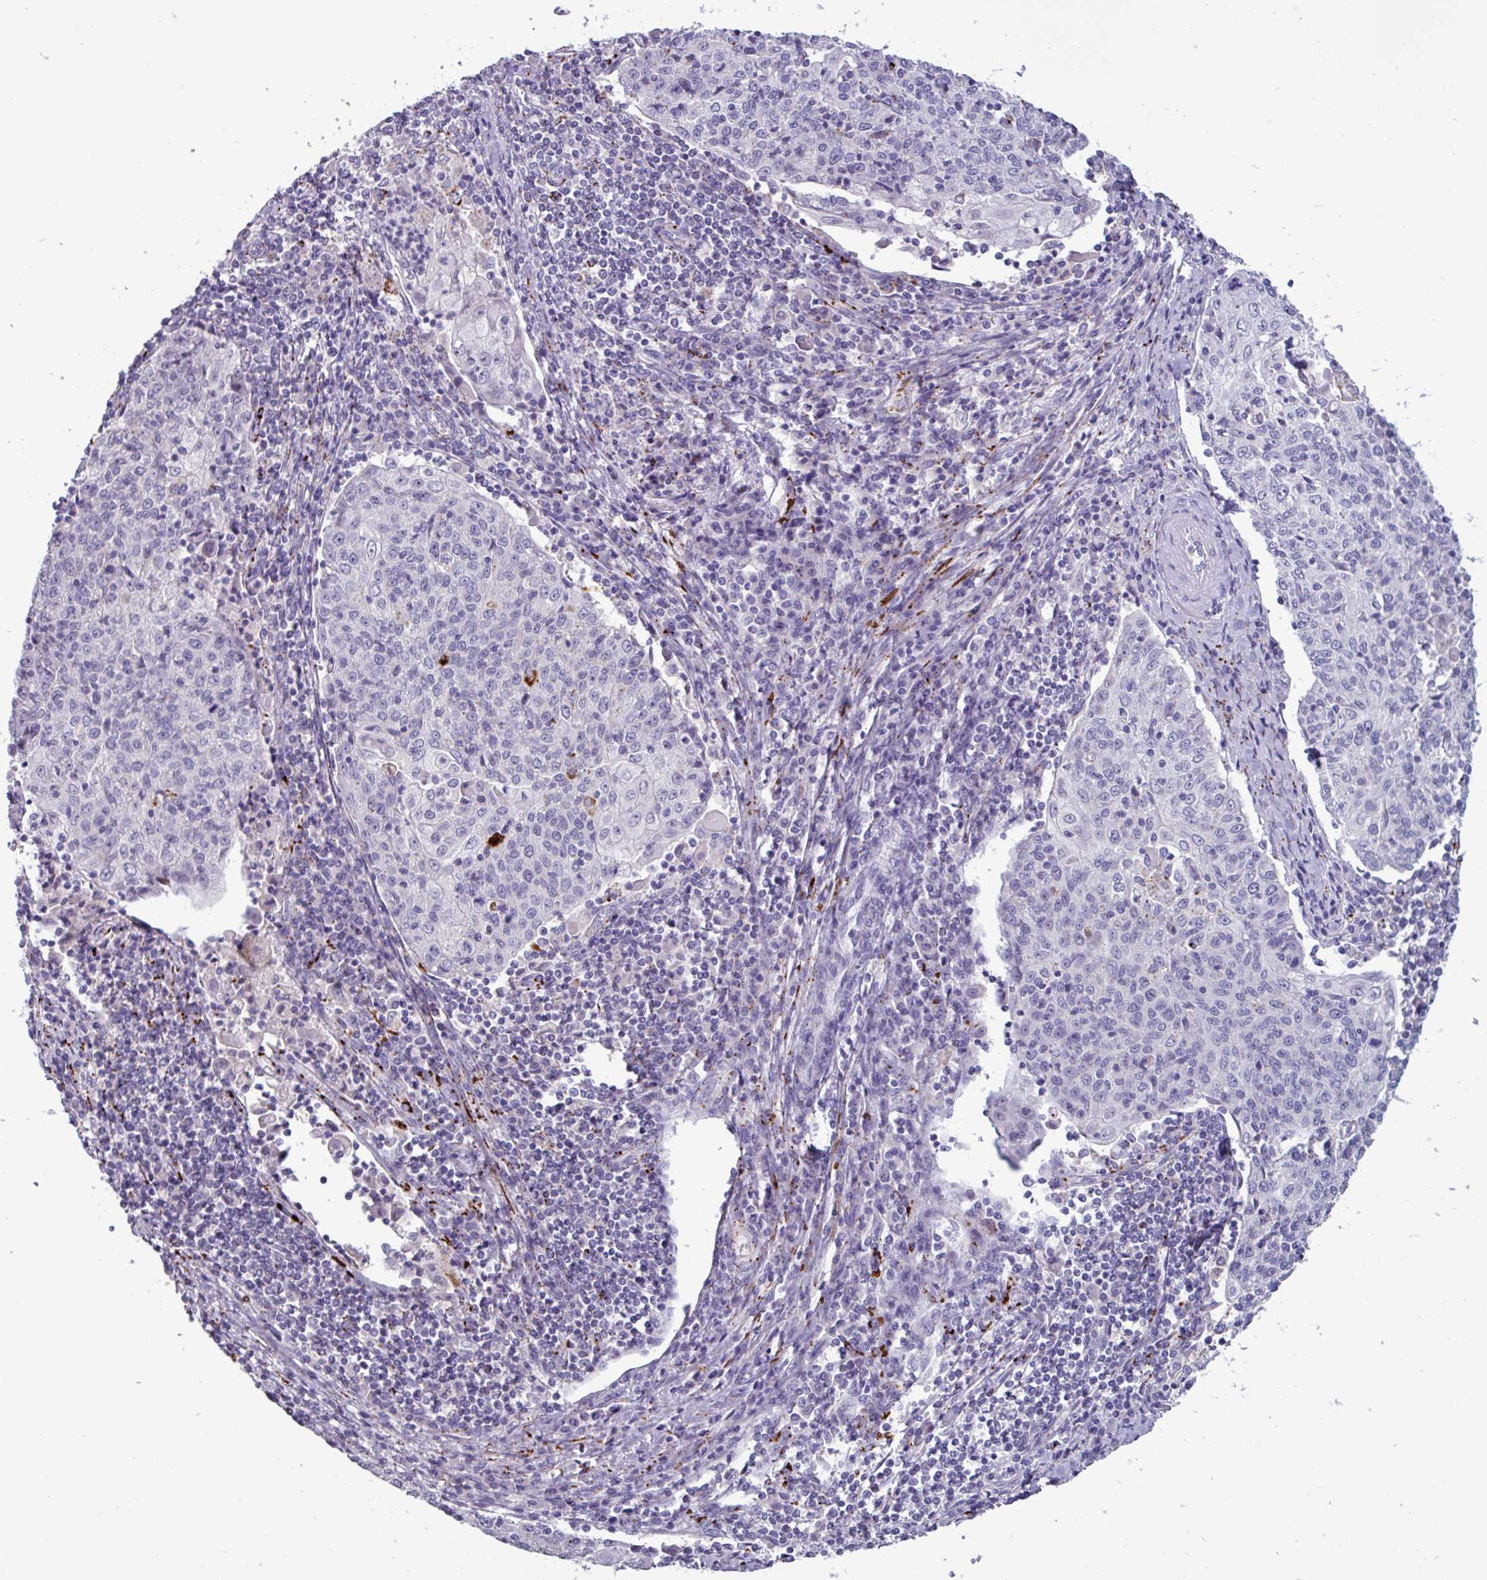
{"staining": {"intensity": "negative", "quantity": "none", "location": "none"}, "tissue": "cervical cancer", "cell_type": "Tumor cells", "image_type": "cancer", "snomed": [{"axis": "morphology", "description": "Squamous cell carcinoma, NOS"}, {"axis": "topography", "description": "Cervix"}], "caption": "This is an immunohistochemistry (IHC) micrograph of human cervical cancer. There is no positivity in tumor cells.", "gene": "PLIN2", "patient": {"sex": "female", "age": 48}}